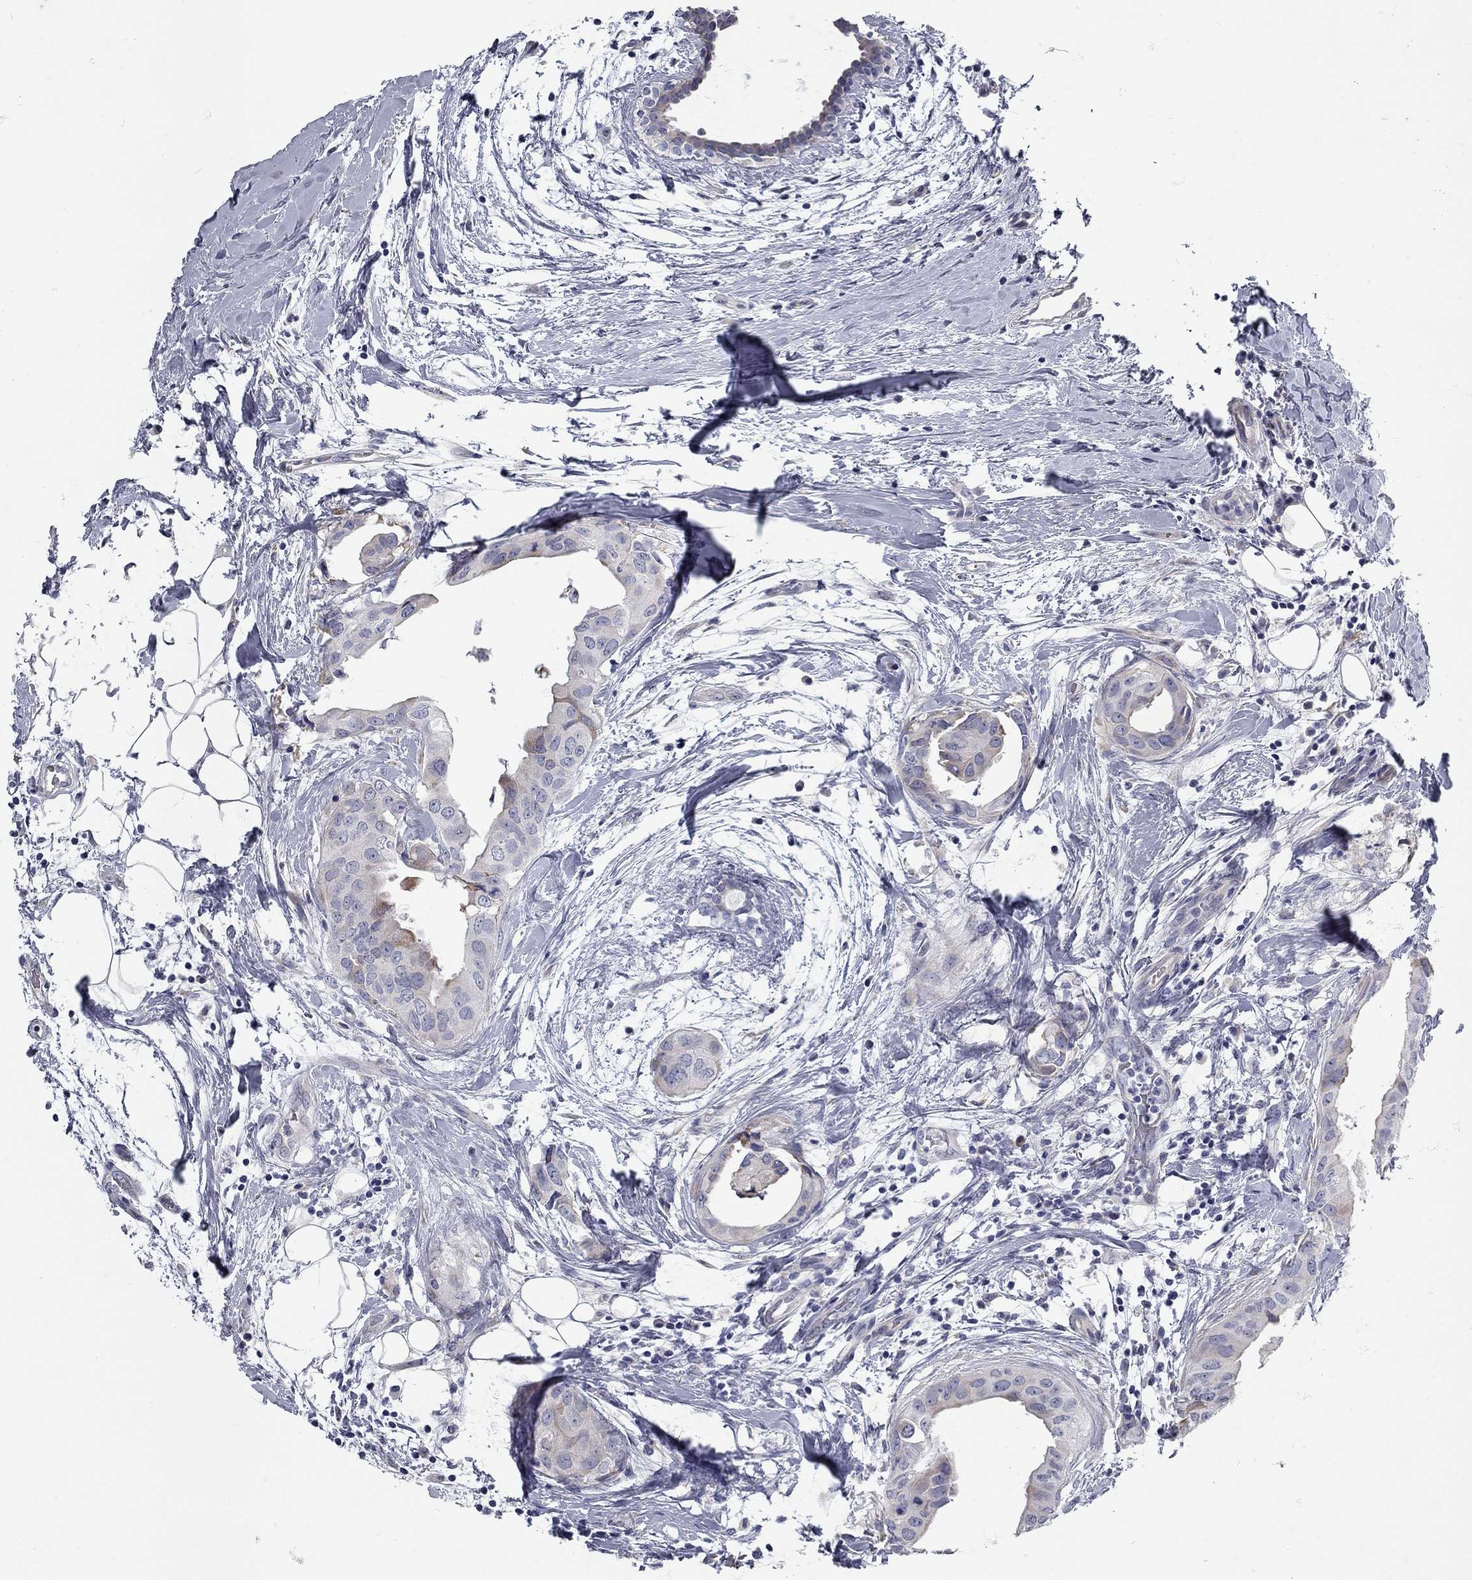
{"staining": {"intensity": "negative", "quantity": "none", "location": "none"}, "tissue": "breast cancer", "cell_type": "Tumor cells", "image_type": "cancer", "snomed": [{"axis": "morphology", "description": "Normal tissue, NOS"}, {"axis": "morphology", "description": "Duct carcinoma"}, {"axis": "topography", "description": "Breast"}], "caption": "Immunohistochemistry image of breast cancer (infiltrating ductal carcinoma) stained for a protein (brown), which reveals no staining in tumor cells.", "gene": "XAGE2", "patient": {"sex": "female", "age": 40}}